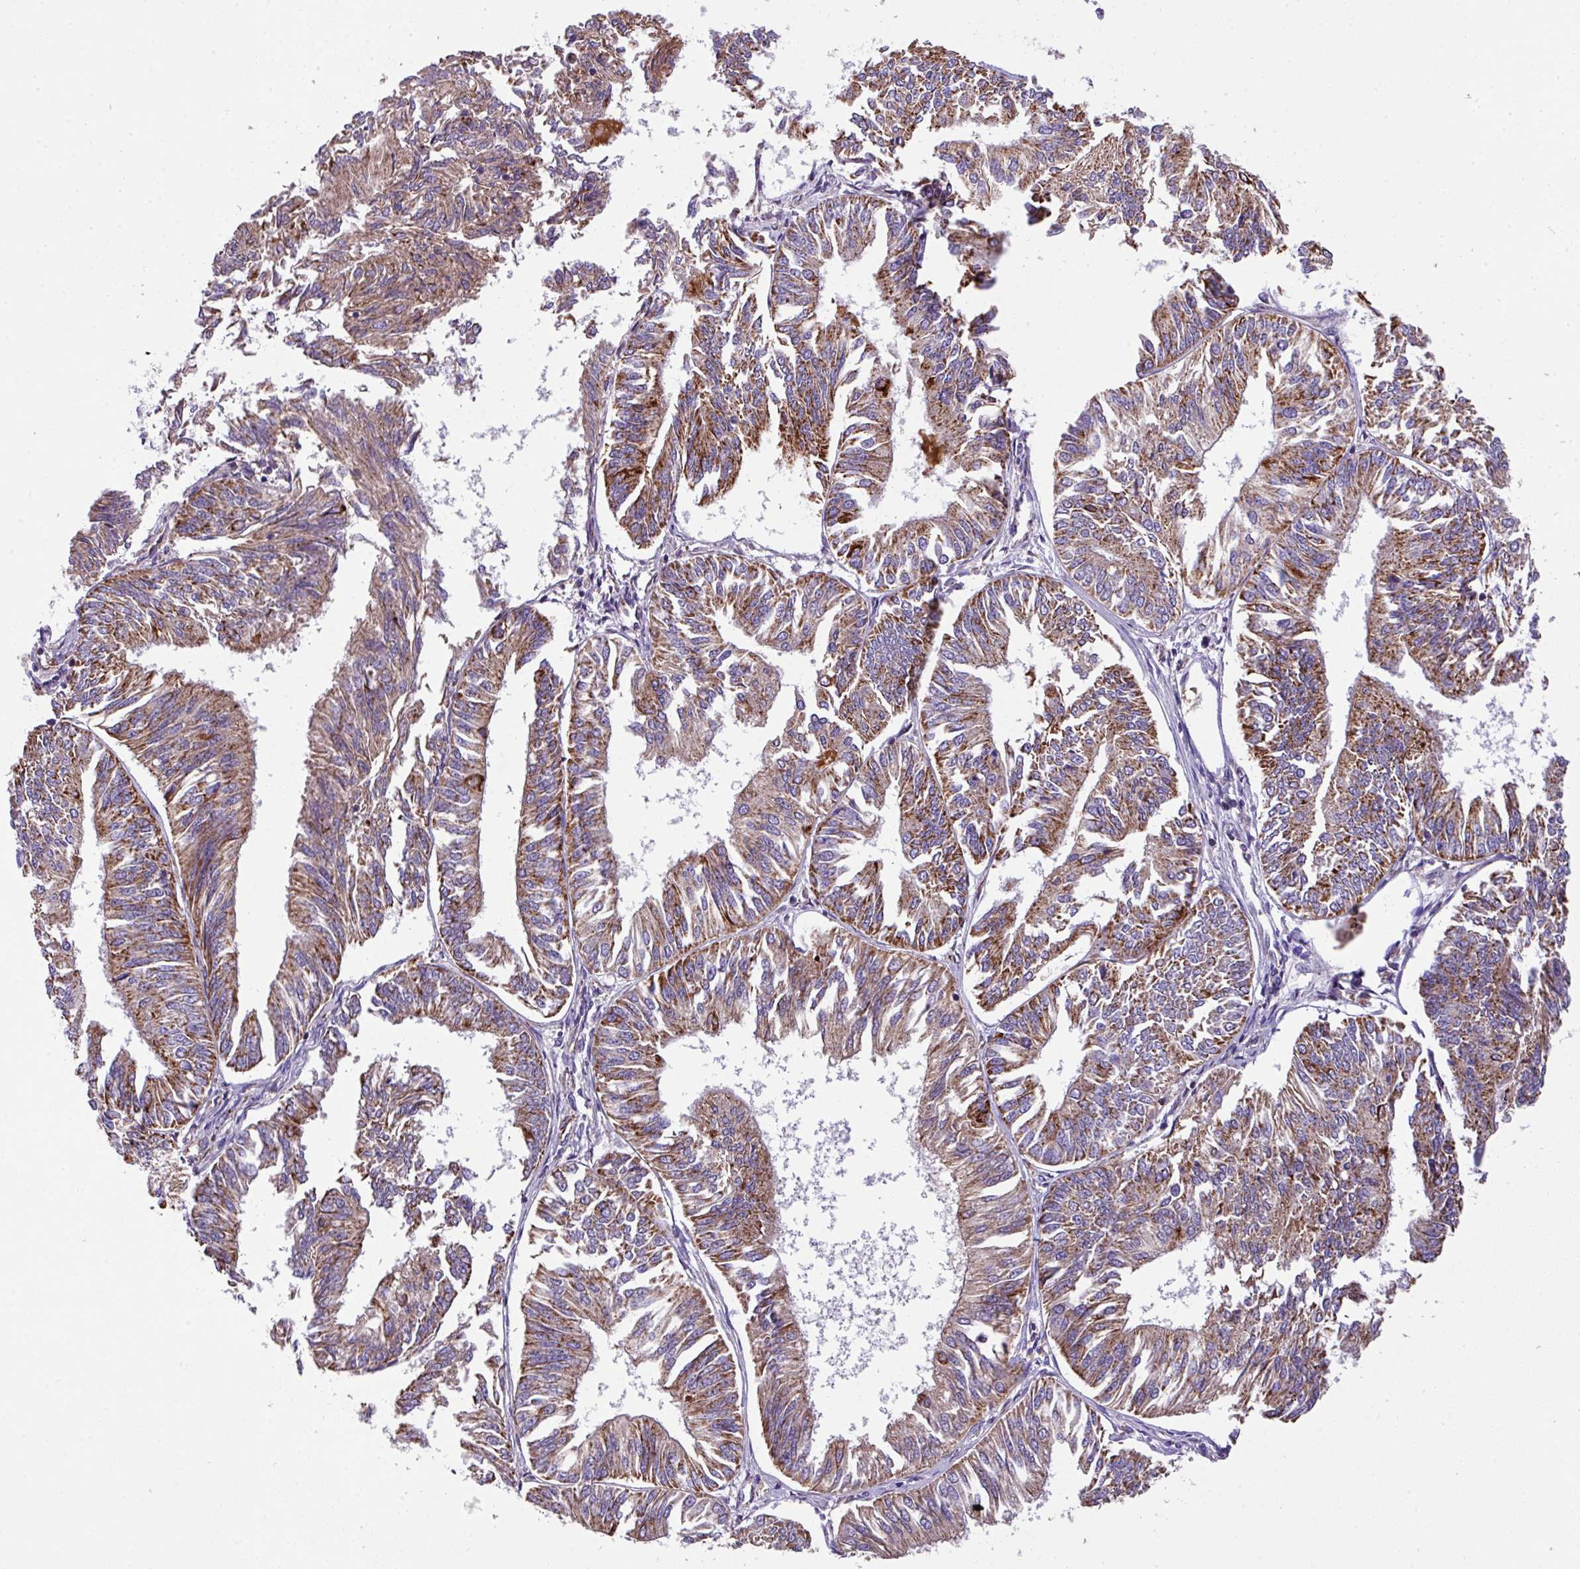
{"staining": {"intensity": "moderate", "quantity": ">75%", "location": "cytoplasmic/membranous"}, "tissue": "endometrial cancer", "cell_type": "Tumor cells", "image_type": "cancer", "snomed": [{"axis": "morphology", "description": "Adenocarcinoma, NOS"}, {"axis": "topography", "description": "Endometrium"}], "caption": "High-power microscopy captured an immunohistochemistry micrograph of endometrial cancer (adenocarcinoma), revealing moderate cytoplasmic/membranous expression in approximately >75% of tumor cells. (DAB (3,3'-diaminobenzidine) IHC with brightfield microscopy, high magnification).", "gene": "ANXA2R", "patient": {"sex": "female", "age": 58}}